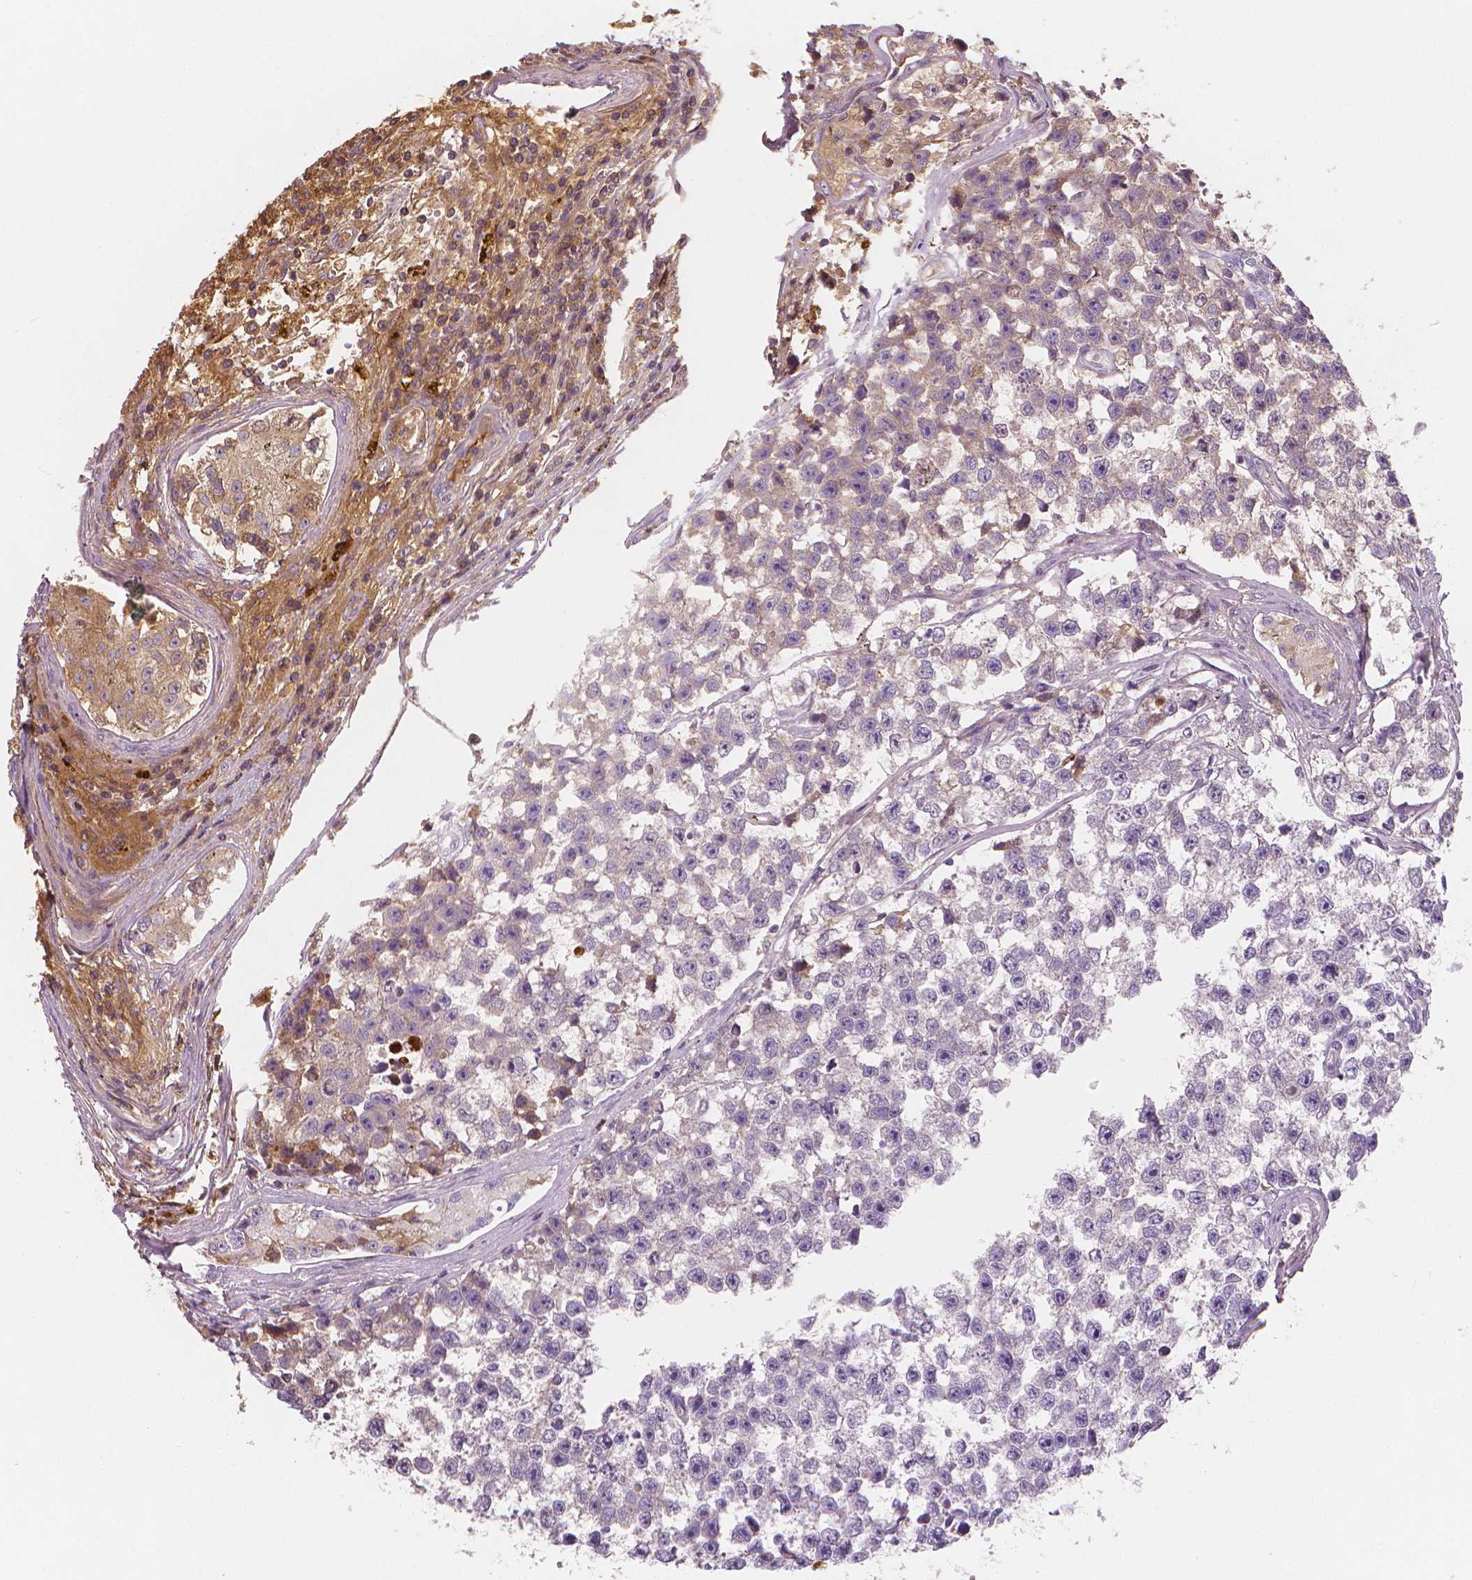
{"staining": {"intensity": "negative", "quantity": "none", "location": "none"}, "tissue": "testis cancer", "cell_type": "Tumor cells", "image_type": "cancer", "snomed": [{"axis": "morphology", "description": "Seminoma, NOS"}, {"axis": "topography", "description": "Testis"}], "caption": "This is a photomicrograph of IHC staining of testis cancer, which shows no positivity in tumor cells. The staining is performed using DAB (3,3'-diaminobenzidine) brown chromogen with nuclei counter-stained in using hematoxylin.", "gene": "APOA4", "patient": {"sex": "male", "age": 26}}